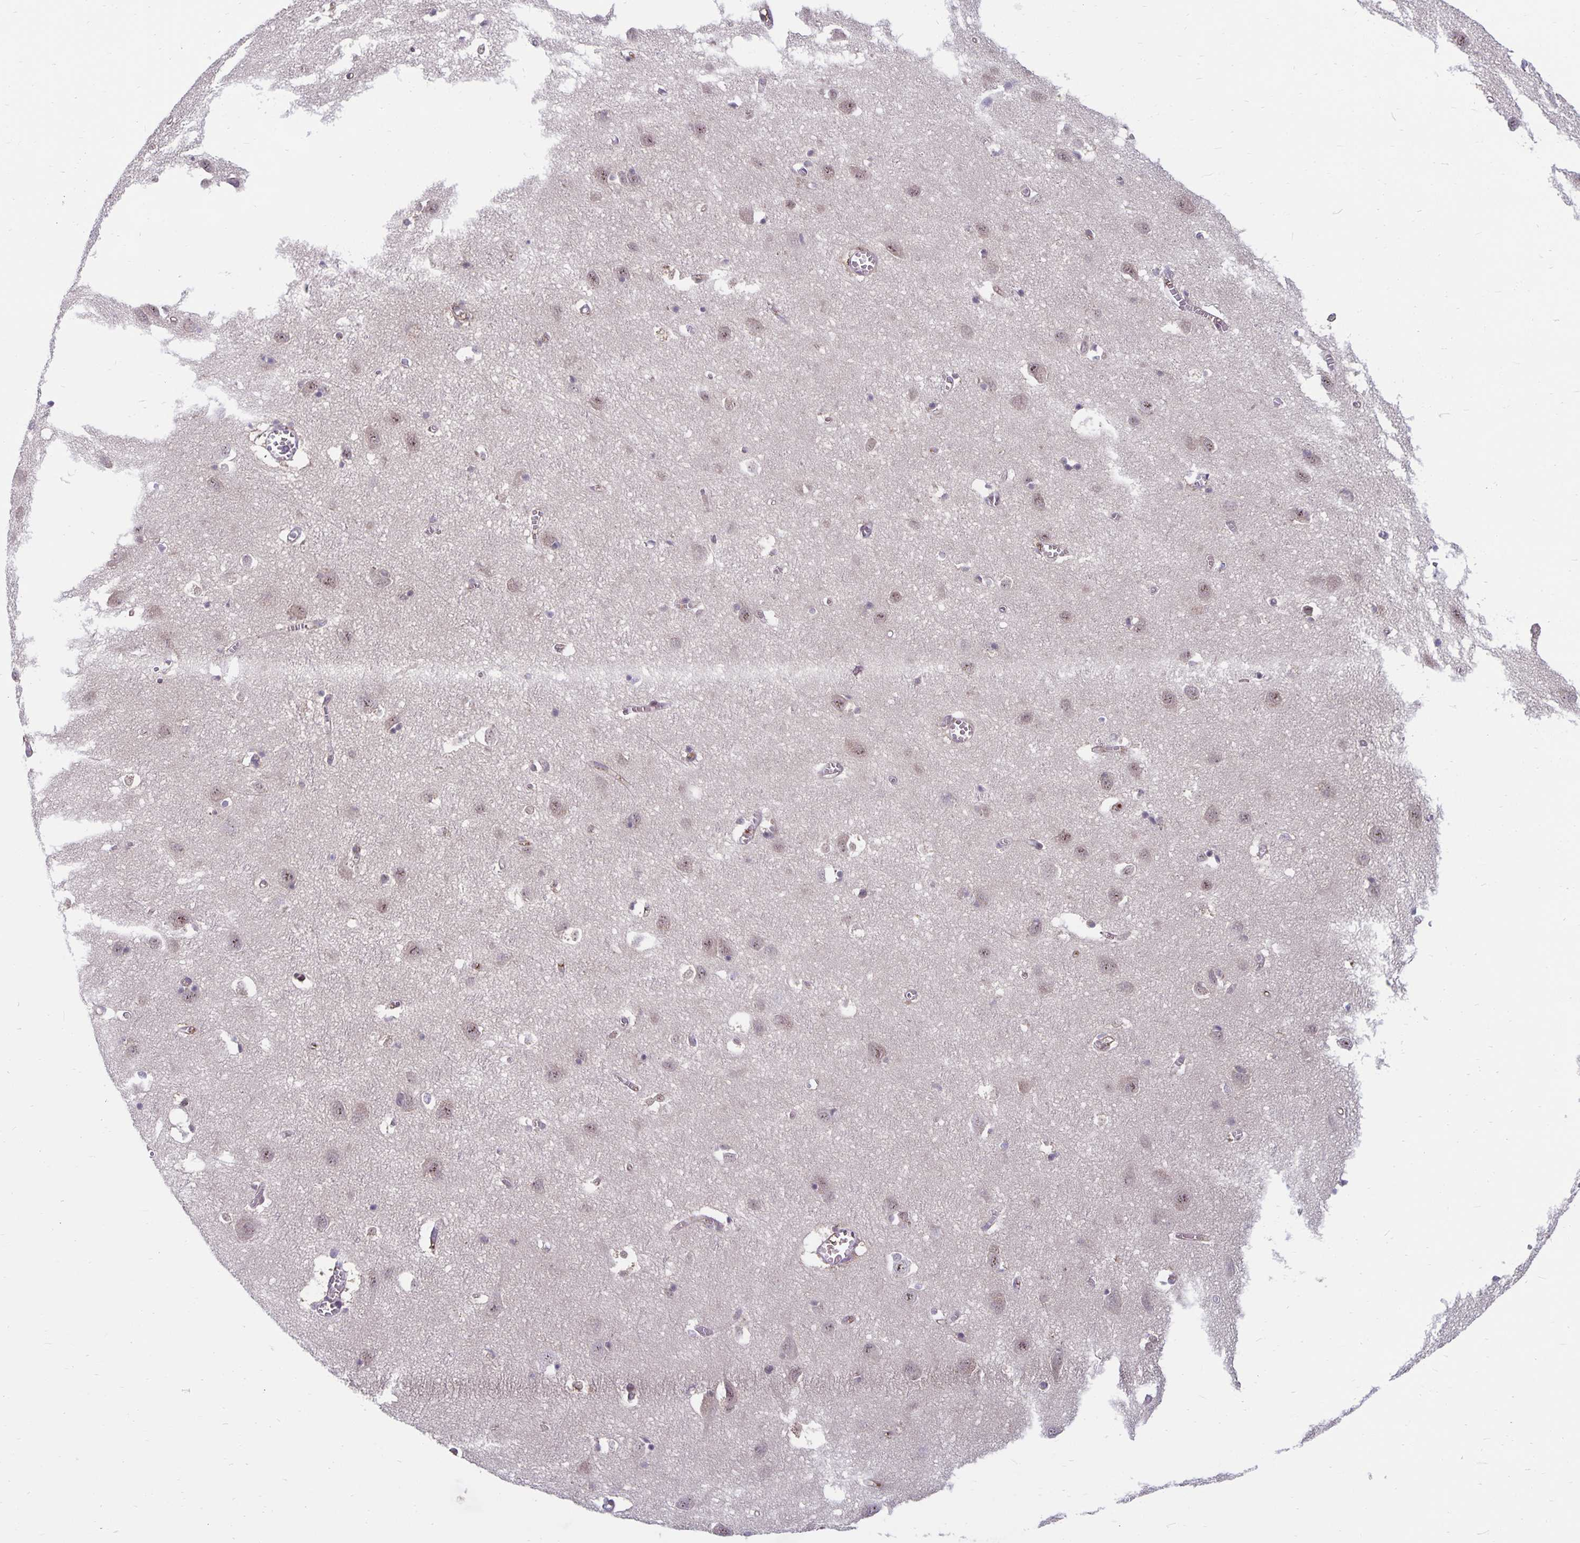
{"staining": {"intensity": "weak", "quantity": "25%-75%", "location": "nuclear"}, "tissue": "cerebral cortex", "cell_type": "Endothelial cells", "image_type": "normal", "snomed": [{"axis": "morphology", "description": "Normal tissue, NOS"}, {"axis": "topography", "description": "Cerebral cortex"}], "caption": "A low amount of weak nuclear expression is seen in about 25%-75% of endothelial cells in unremarkable cerebral cortex. Nuclei are stained in blue.", "gene": "EXOC6B", "patient": {"sex": "male", "age": 70}}